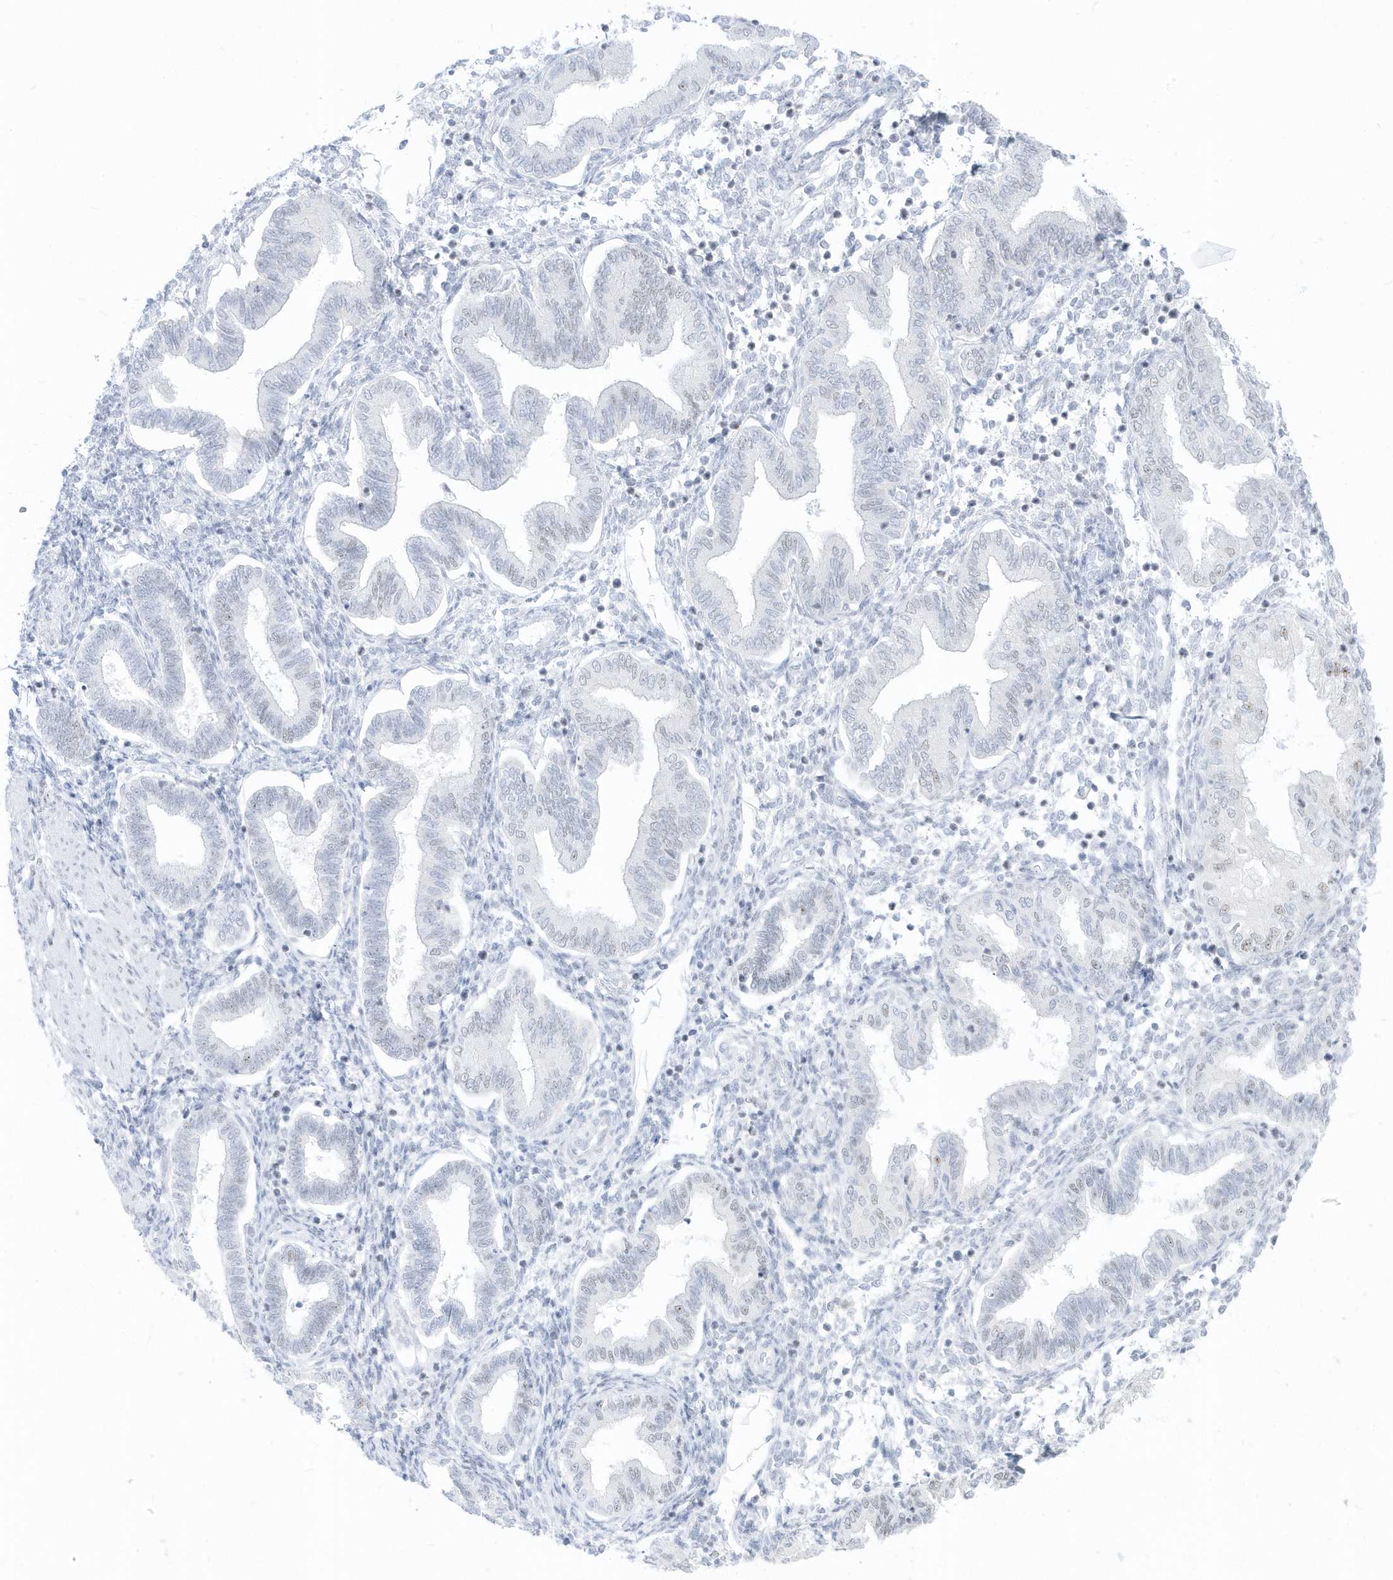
{"staining": {"intensity": "negative", "quantity": "none", "location": "none"}, "tissue": "endometrium", "cell_type": "Cells in endometrial stroma", "image_type": "normal", "snomed": [{"axis": "morphology", "description": "Normal tissue, NOS"}, {"axis": "topography", "description": "Endometrium"}], "caption": "This is an immunohistochemistry photomicrograph of benign human endometrium. There is no positivity in cells in endometrial stroma.", "gene": "PLEKHN1", "patient": {"sex": "female", "age": 53}}